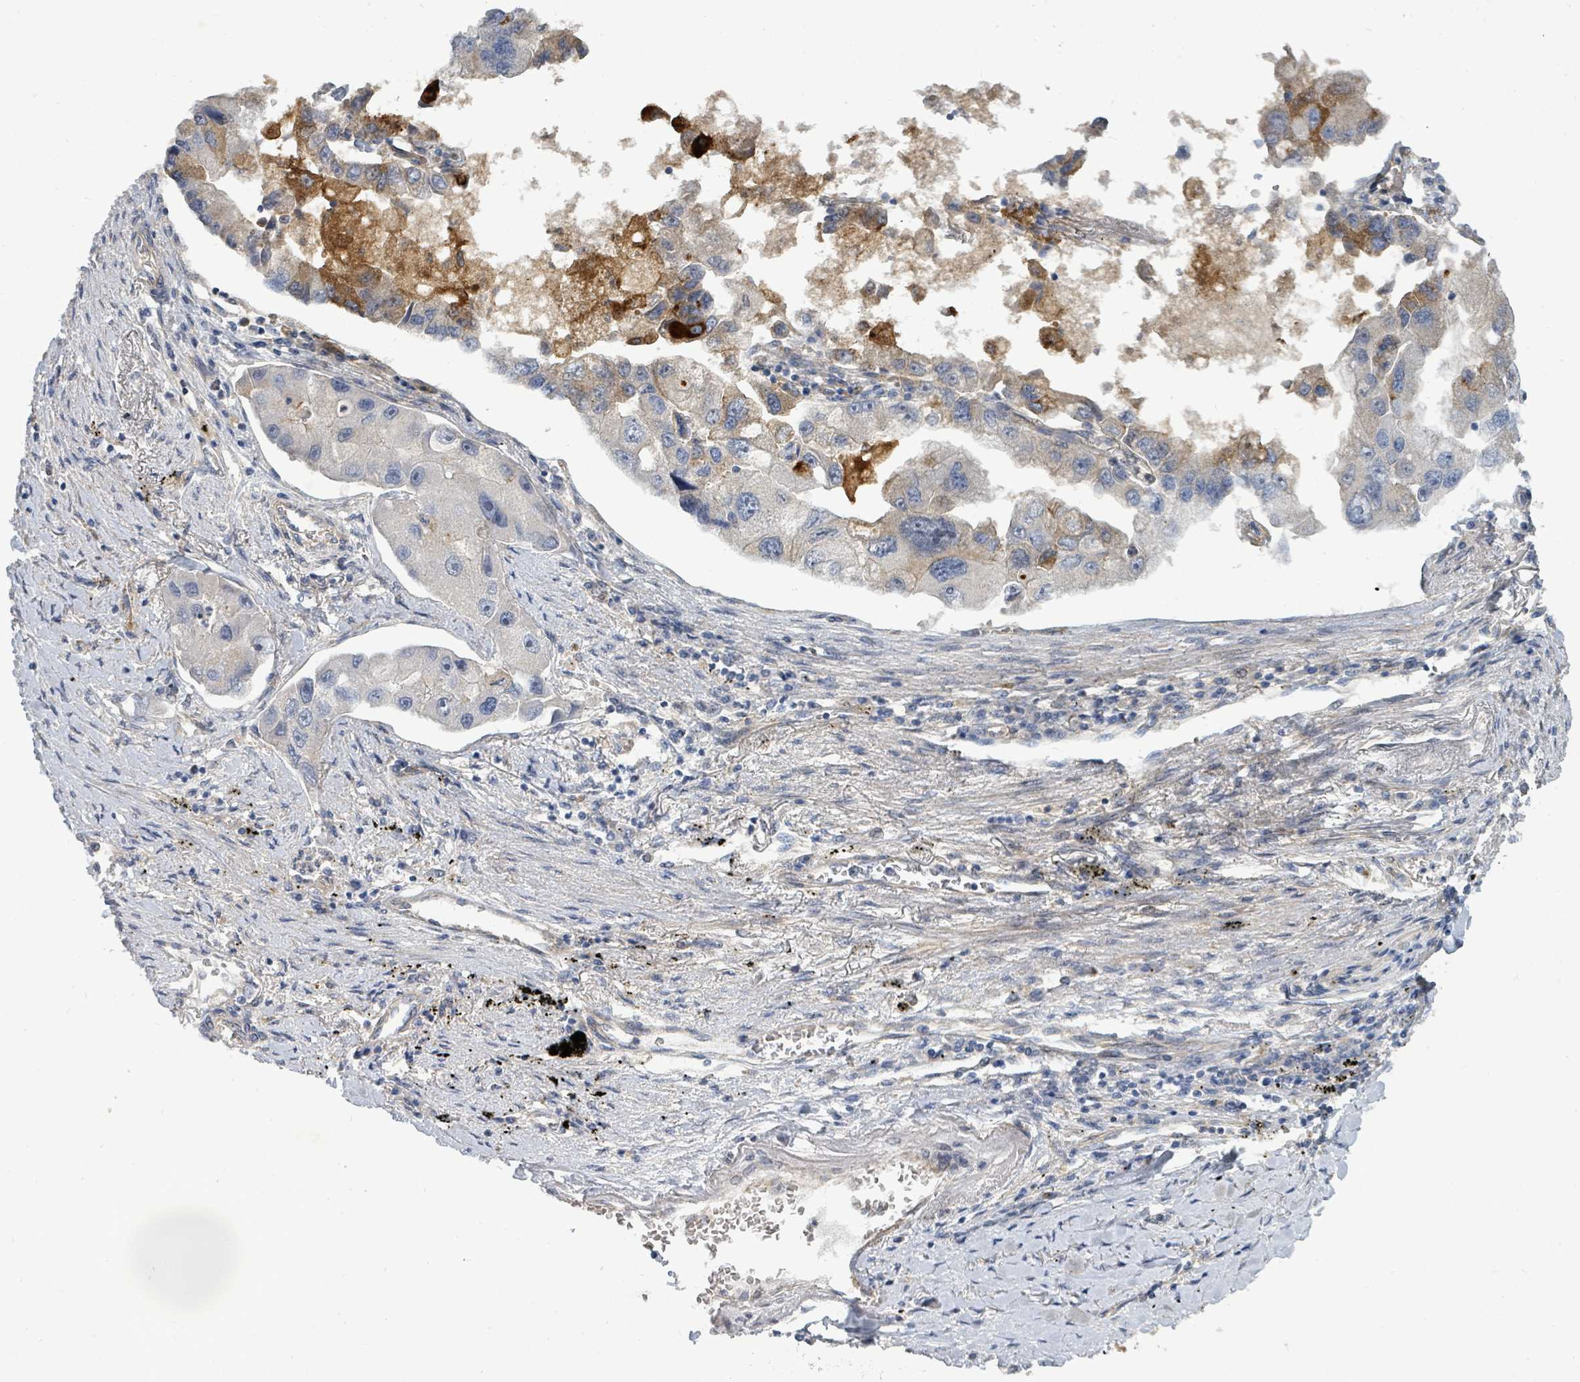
{"staining": {"intensity": "negative", "quantity": "none", "location": "none"}, "tissue": "lung cancer", "cell_type": "Tumor cells", "image_type": "cancer", "snomed": [{"axis": "morphology", "description": "Adenocarcinoma, NOS"}, {"axis": "topography", "description": "Lung"}], "caption": "Photomicrograph shows no protein staining in tumor cells of lung cancer tissue.", "gene": "IFIT1", "patient": {"sex": "female", "age": 54}}